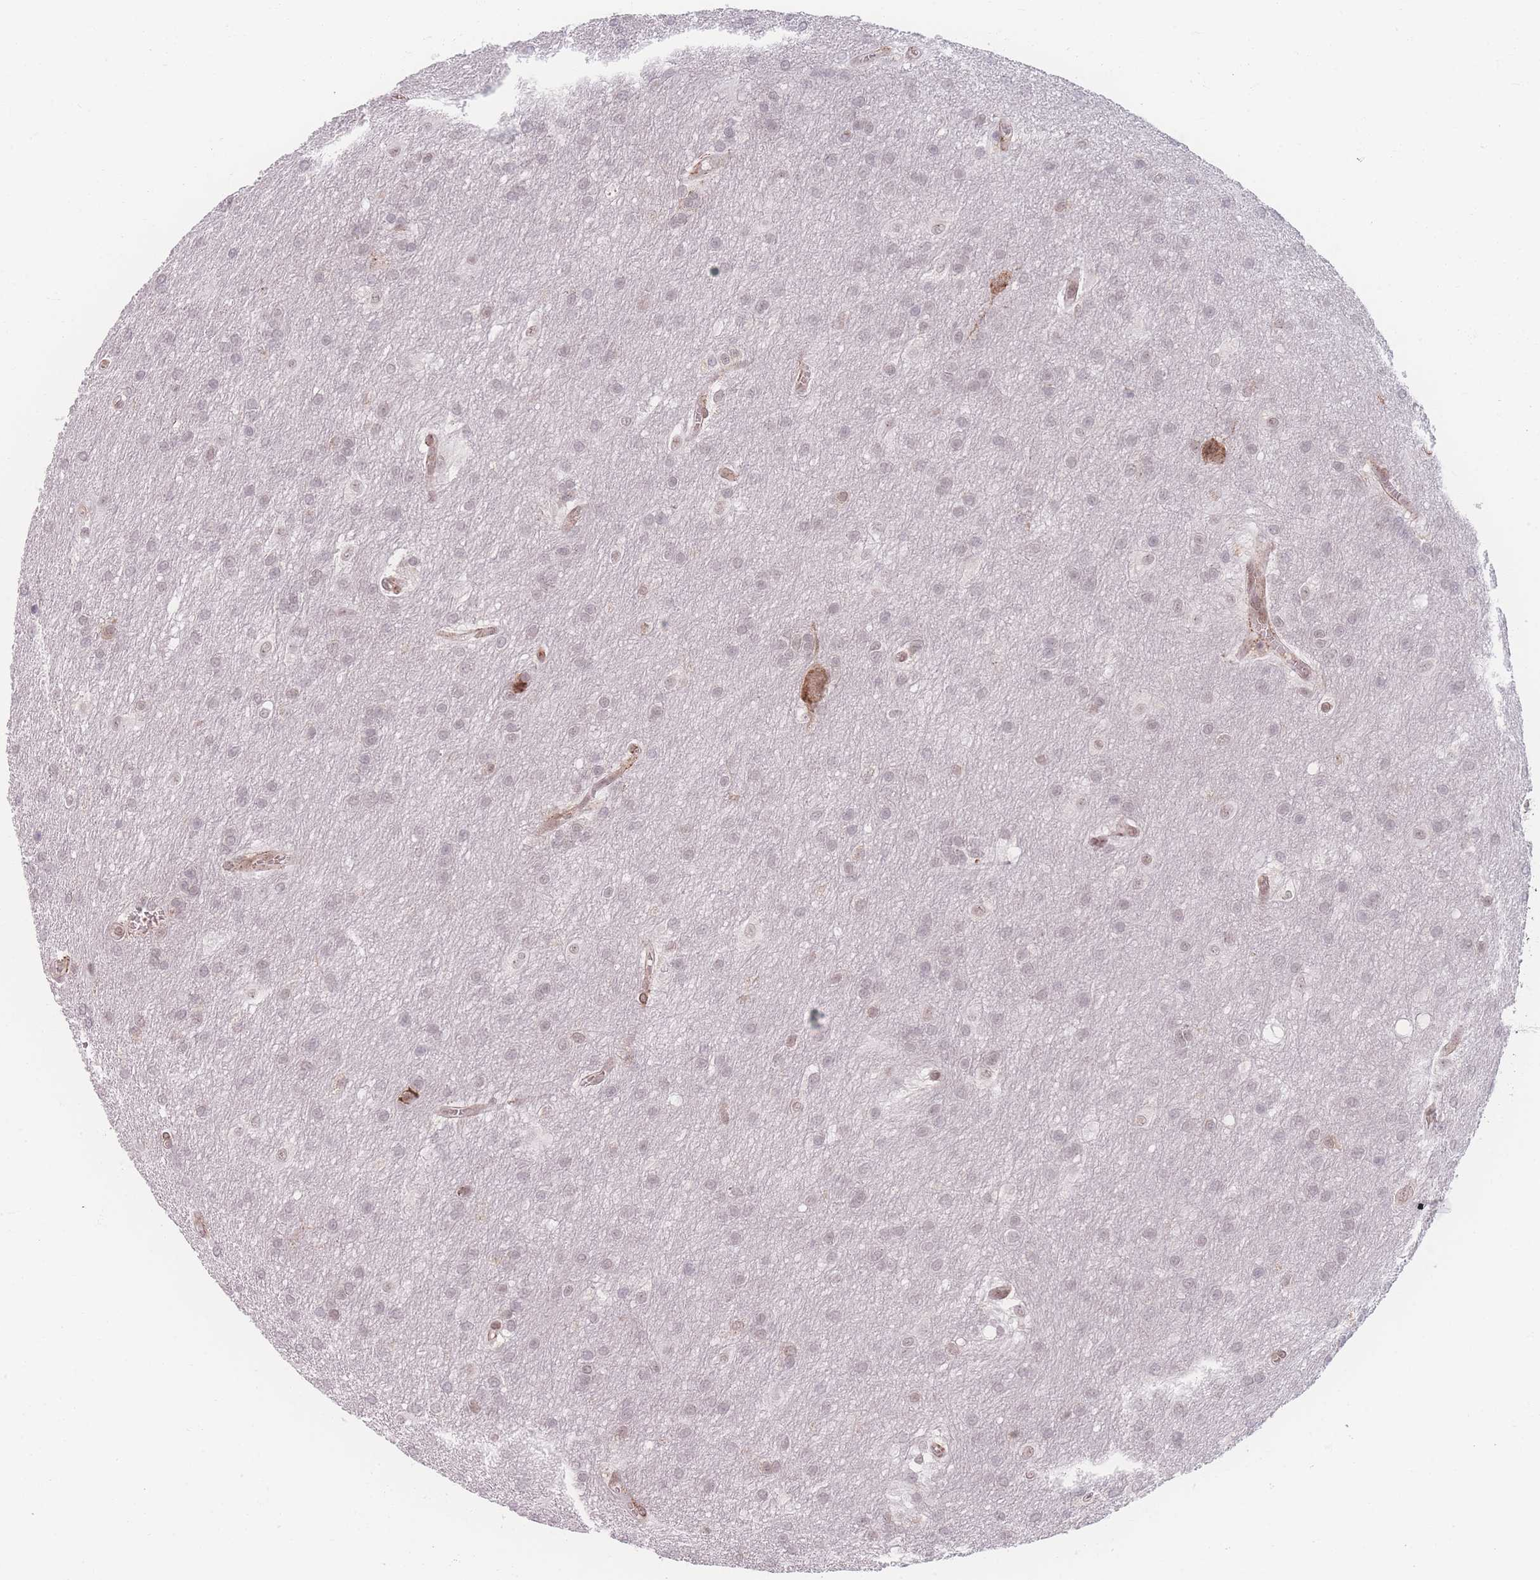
{"staining": {"intensity": "weak", "quantity": "<25%", "location": "nuclear"}, "tissue": "glioma", "cell_type": "Tumor cells", "image_type": "cancer", "snomed": [{"axis": "morphology", "description": "Glioma, malignant, Low grade"}, {"axis": "topography", "description": "Brain"}], "caption": "High power microscopy image of an immunohistochemistry micrograph of glioma, revealing no significant expression in tumor cells.", "gene": "ZC3H13", "patient": {"sex": "male", "age": 66}}